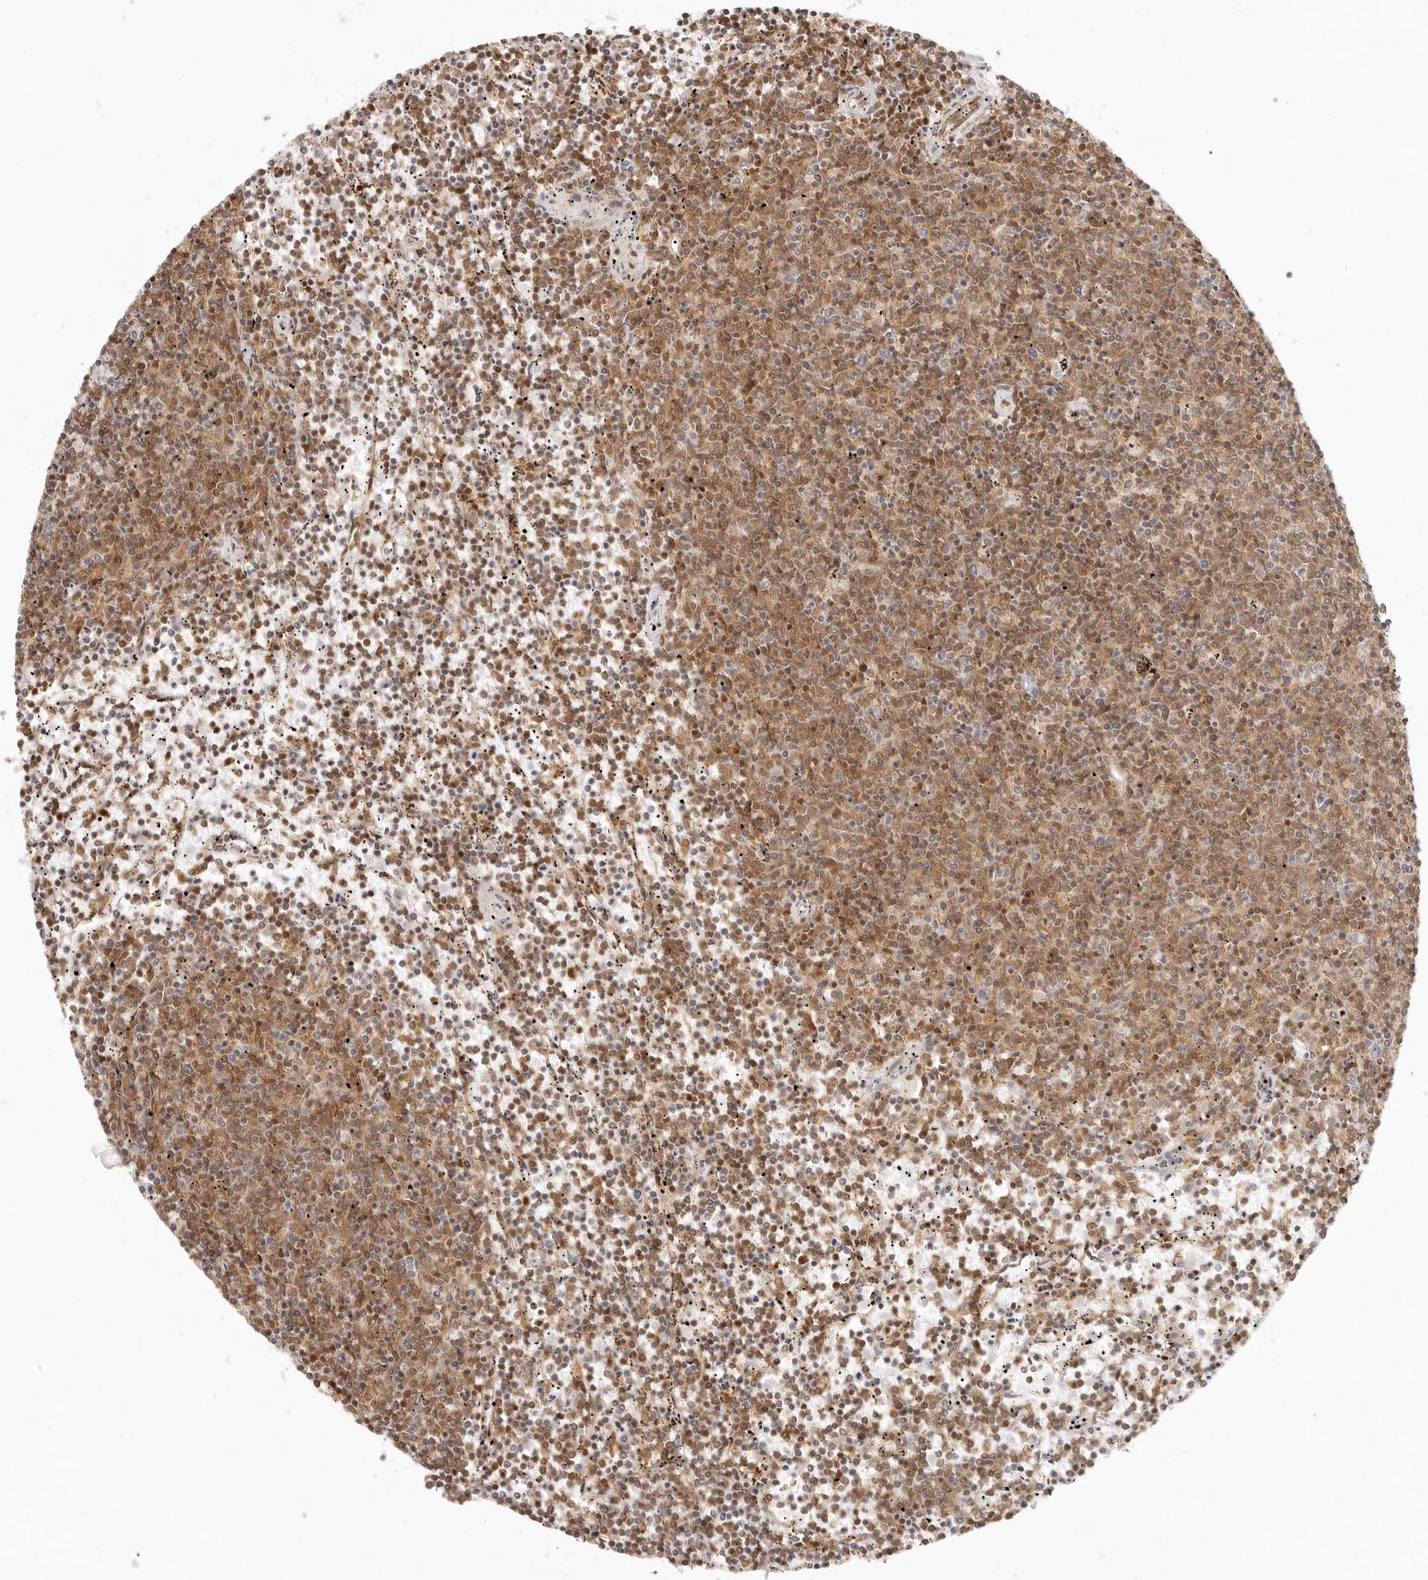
{"staining": {"intensity": "moderate", "quantity": ">75%", "location": "cytoplasmic/membranous"}, "tissue": "lymphoma", "cell_type": "Tumor cells", "image_type": "cancer", "snomed": [{"axis": "morphology", "description": "Malignant lymphoma, non-Hodgkin's type, Low grade"}, {"axis": "topography", "description": "Spleen"}], "caption": "Immunohistochemical staining of low-grade malignant lymphoma, non-Hodgkin's type reveals medium levels of moderate cytoplasmic/membranous protein expression in about >75% of tumor cells.", "gene": "BAP1", "patient": {"sex": "female", "age": 50}}